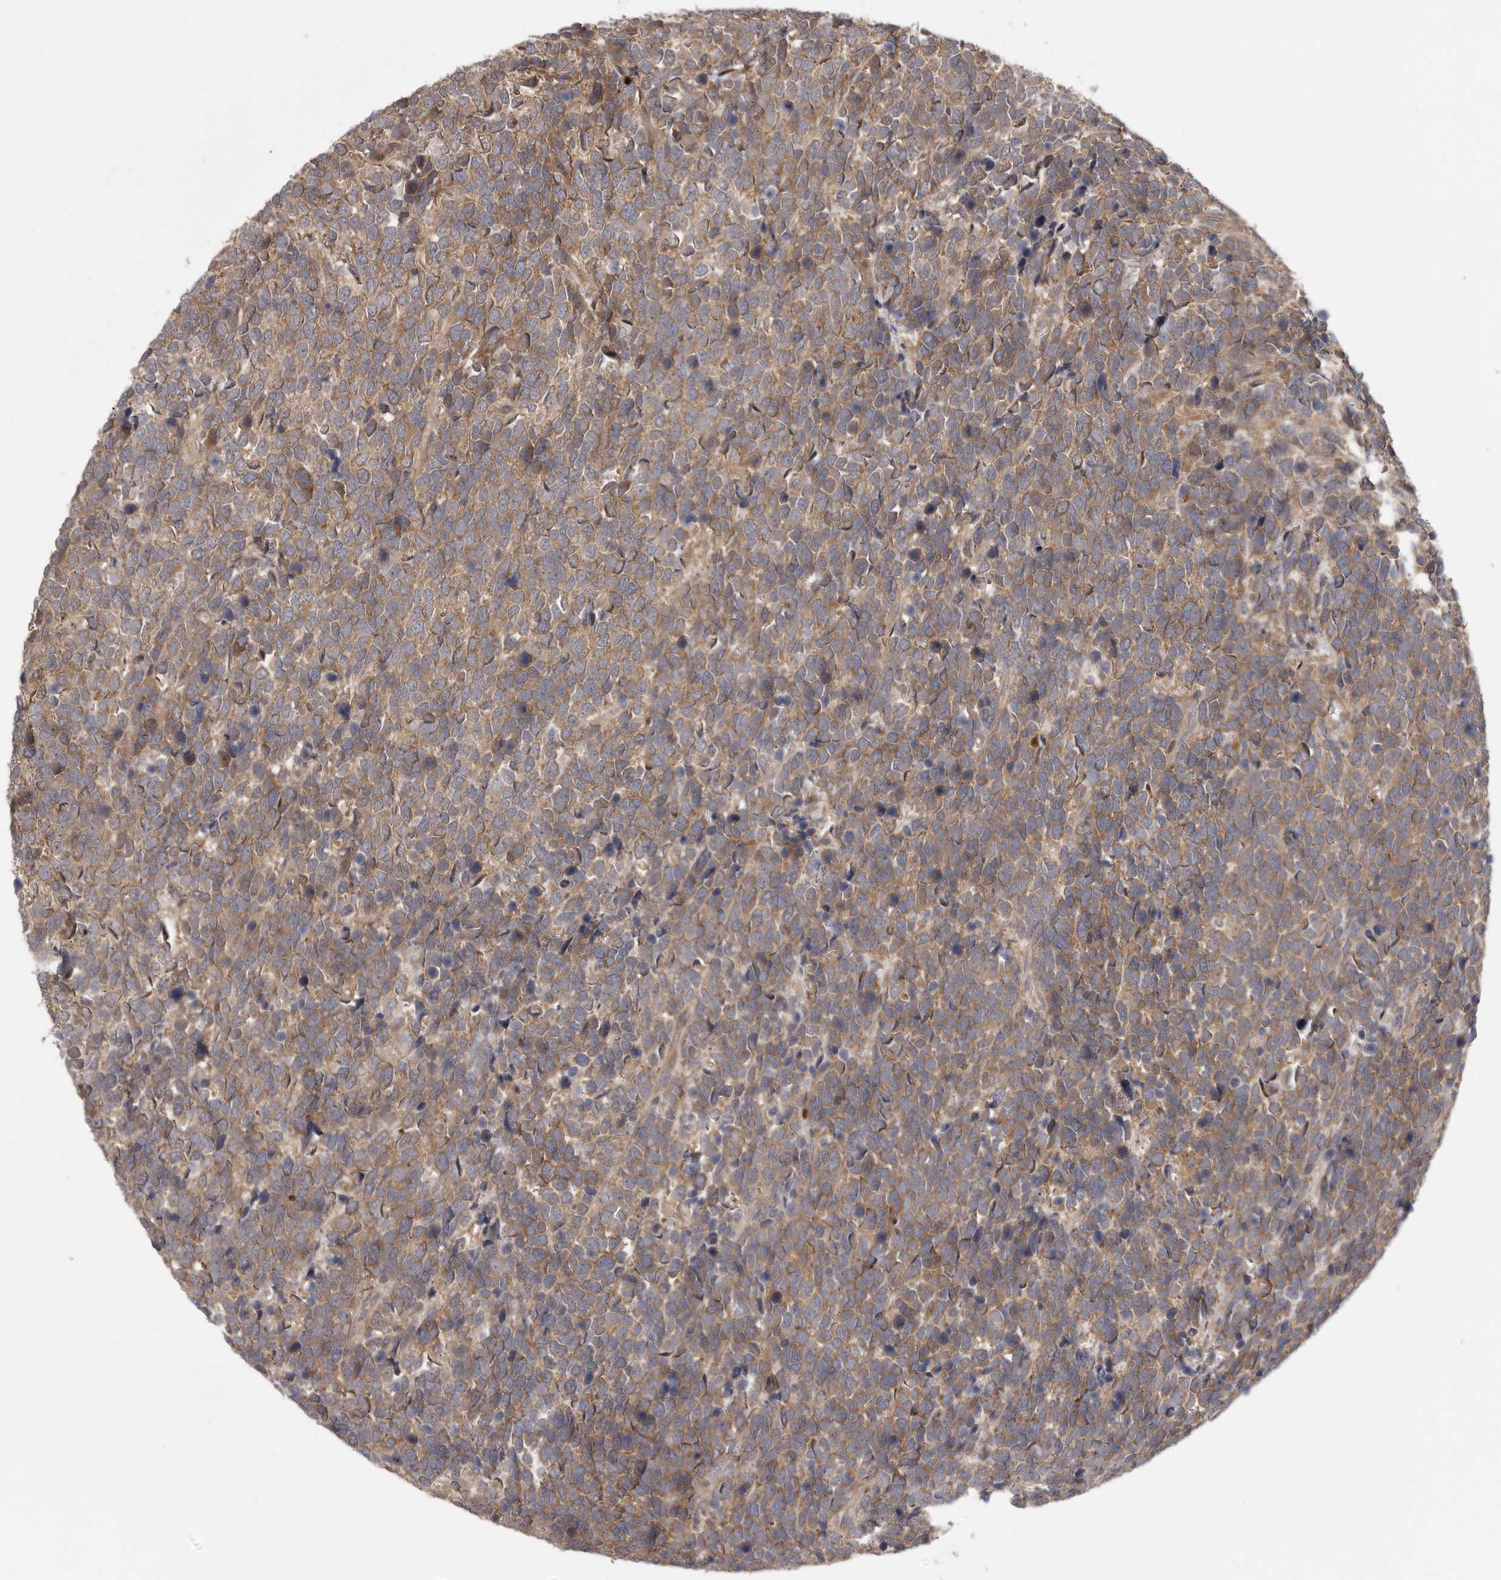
{"staining": {"intensity": "moderate", "quantity": ">75%", "location": "cytoplasmic/membranous"}, "tissue": "urothelial cancer", "cell_type": "Tumor cells", "image_type": "cancer", "snomed": [{"axis": "morphology", "description": "Urothelial carcinoma, High grade"}, {"axis": "topography", "description": "Urinary bladder"}], "caption": "Protein staining reveals moderate cytoplasmic/membranous positivity in about >75% of tumor cells in urothelial cancer. The protein is shown in brown color, while the nuclei are stained blue.", "gene": "OXR1", "patient": {"sex": "female", "age": 82}}